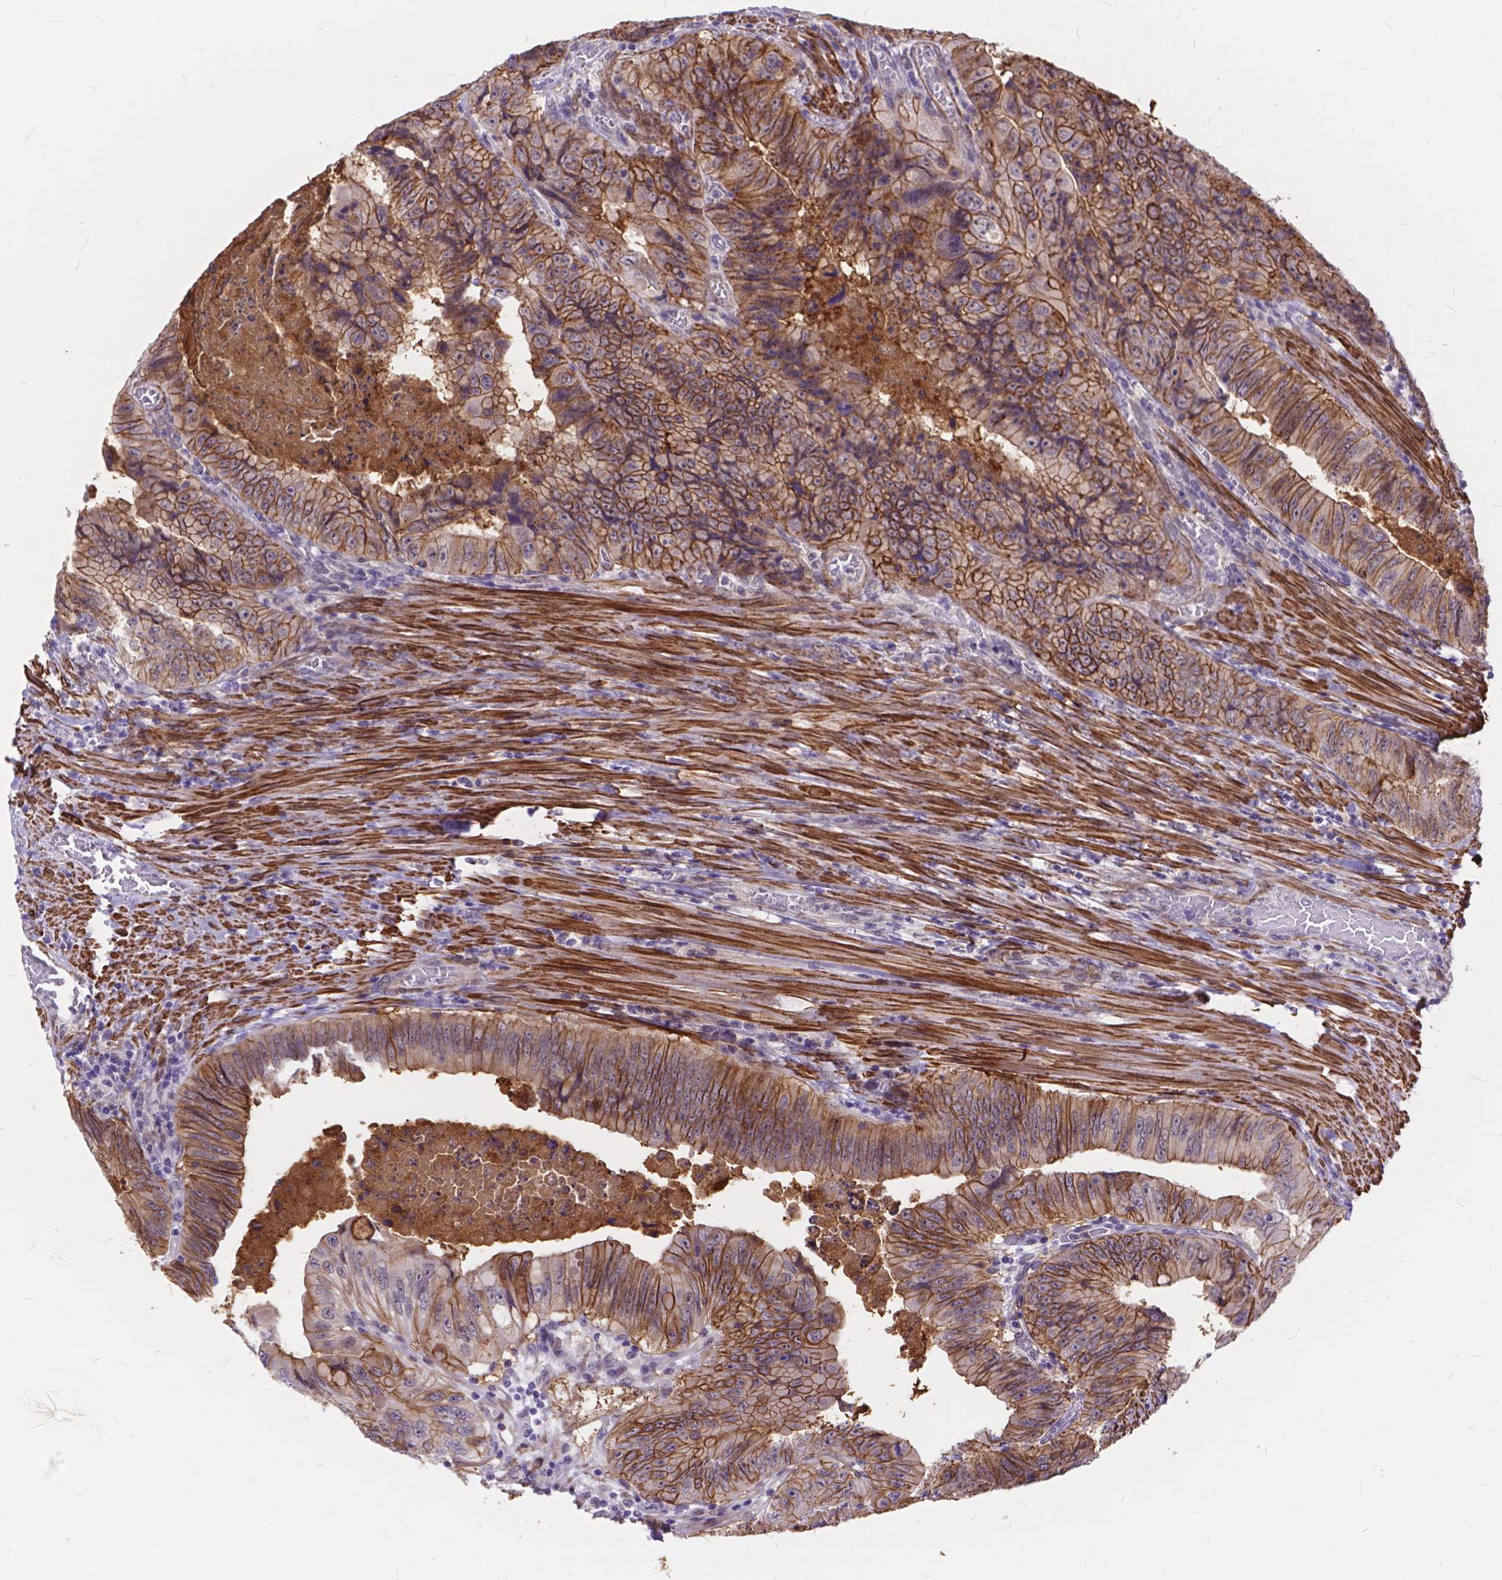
{"staining": {"intensity": "strong", "quantity": ">75%", "location": "cytoplasmic/membranous"}, "tissue": "colorectal cancer", "cell_type": "Tumor cells", "image_type": "cancer", "snomed": [{"axis": "morphology", "description": "Adenocarcinoma, NOS"}, {"axis": "topography", "description": "Colon"}], "caption": "Strong cytoplasmic/membranous protein positivity is identified in about >75% of tumor cells in colorectal adenocarcinoma.", "gene": "MAN2C1", "patient": {"sex": "female", "age": 84}}